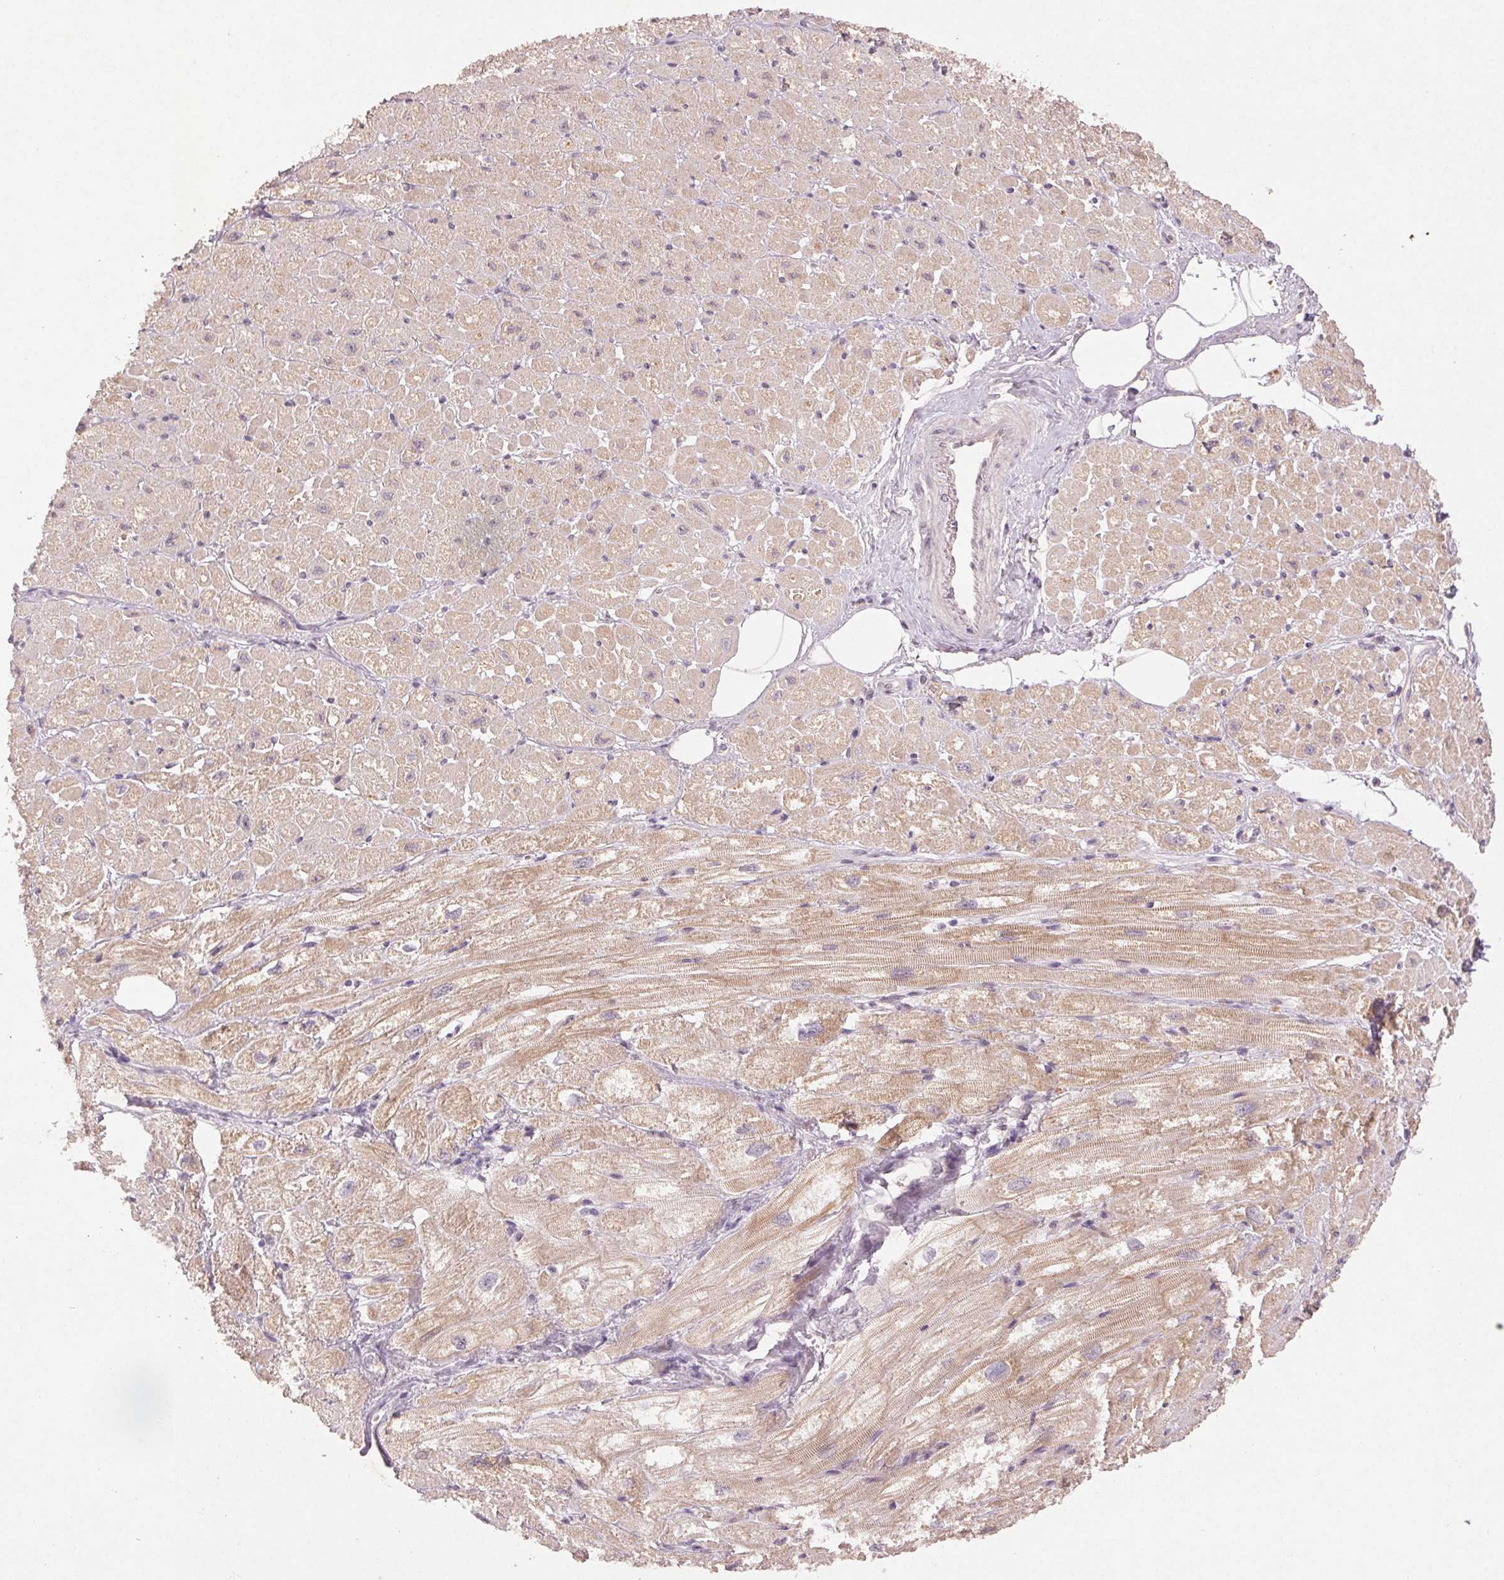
{"staining": {"intensity": "weak", "quantity": "25%-75%", "location": "cytoplasmic/membranous"}, "tissue": "heart muscle", "cell_type": "Cardiomyocytes", "image_type": "normal", "snomed": [{"axis": "morphology", "description": "Normal tissue, NOS"}, {"axis": "topography", "description": "Heart"}], "caption": "A low amount of weak cytoplasmic/membranous staining is identified in approximately 25%-75% of cardiomyocytes in normal heart muscle.", "gene": "ENSG00000255641", "patient": {"sex": "female", "age": 62}}